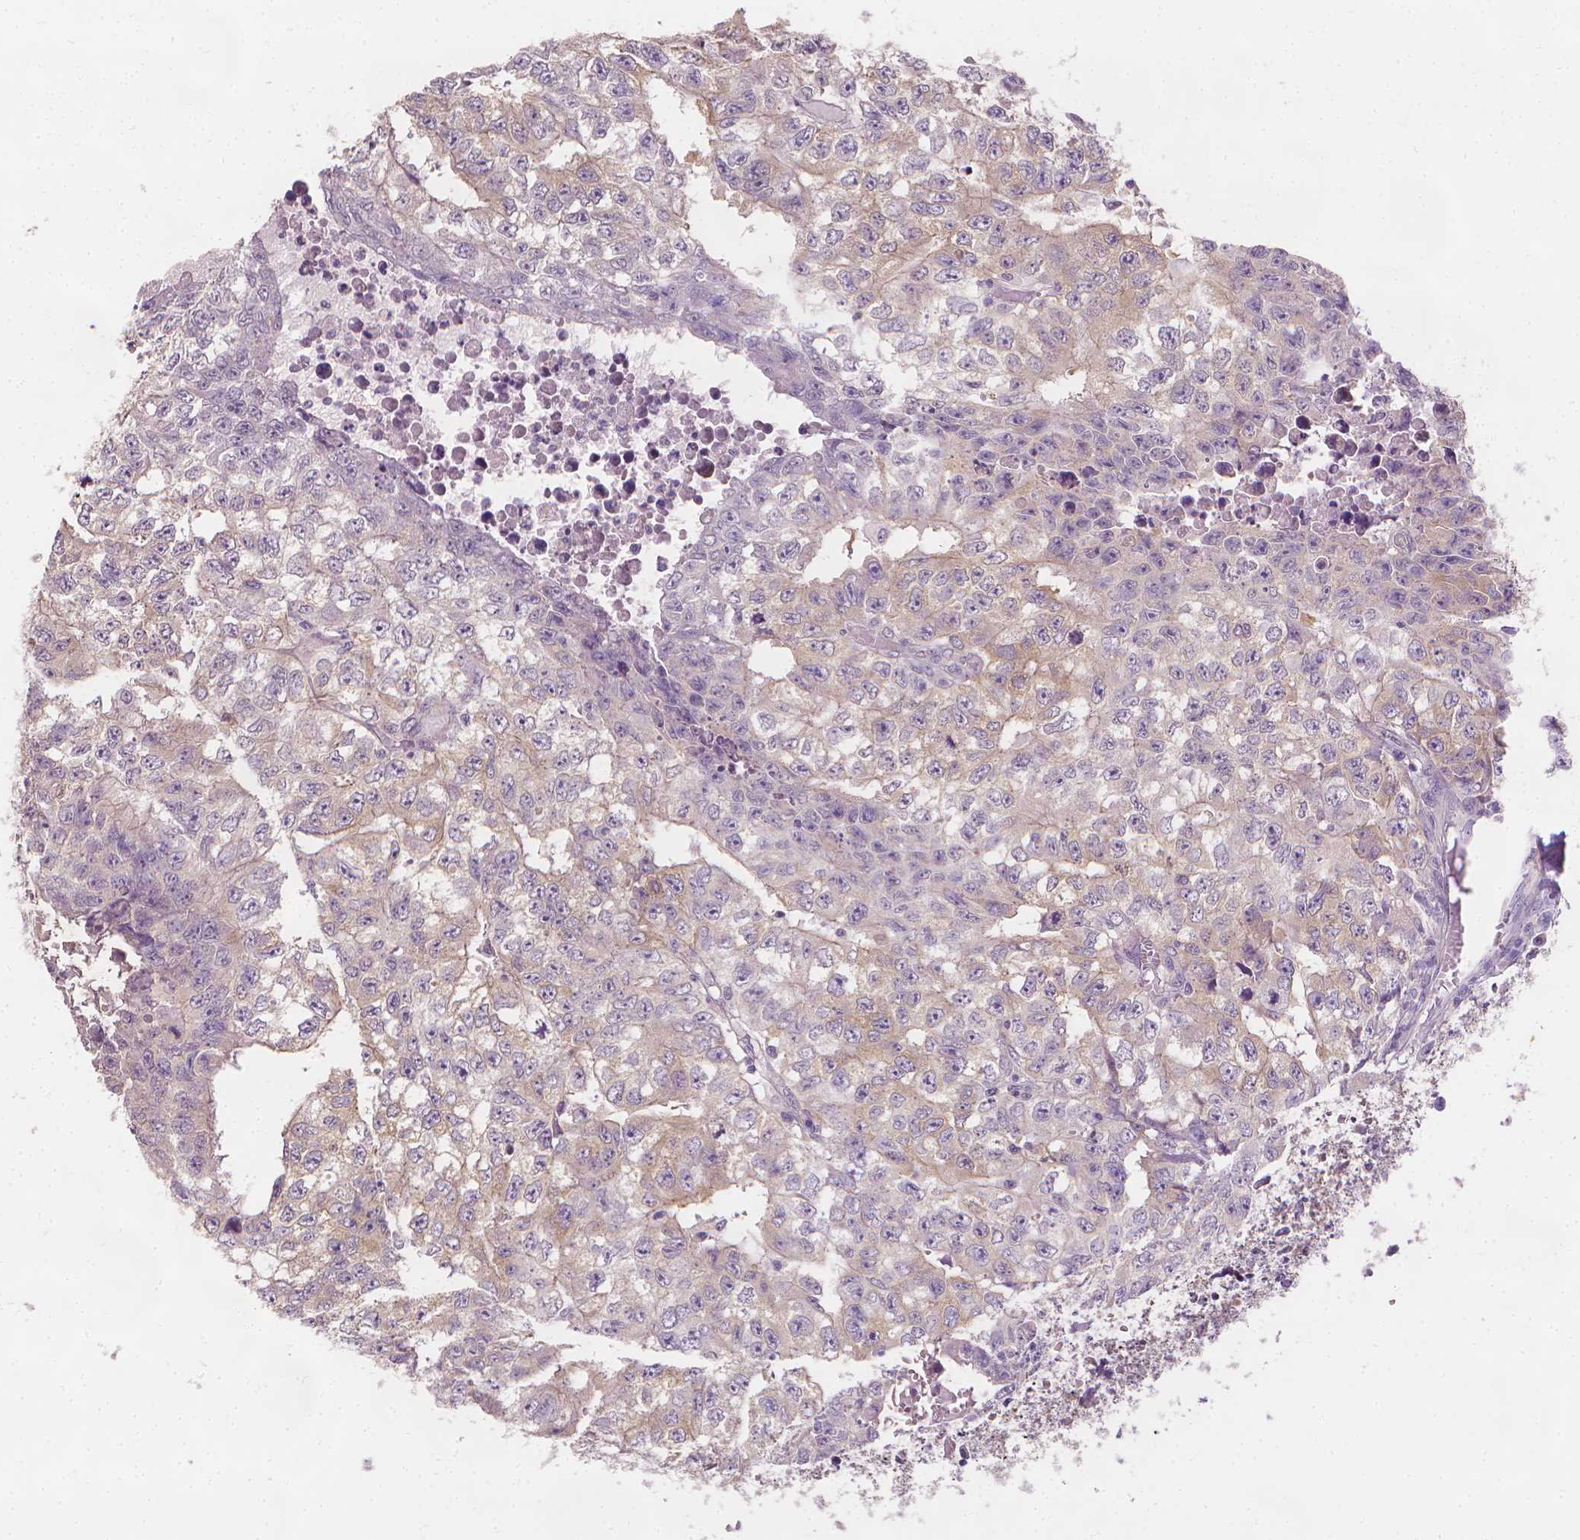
{"staining": {"intensity": "weak", "quantity": "25%-75%", "location": "cytoplasmic/membranous"}, "tissue": "testis cancer", "cell_type": "Tumor cells", "image_type": "cancer", "snomed": [{"axis": "morphology", "description": "Carcinoma, Embryonal, NOS"}, {"axis": "morphology", "description": "Teratoma, malignant, NOS"}, {"axis": "topography", "description": "Testis"}], "caption": "Protein expression analysis of testis cancer (embryonal carcinoma) exhibits weak cytoplasmic/membranous positivity in about 25%-75% of tumor cells. The staining was performed using DAB to visualize the protein expression in brown, while the nuclei were stained in blue with hematoxylin (Magnification: 20x).", "gene": "FASN", "patient": {"sex": "male", "age": 24}}